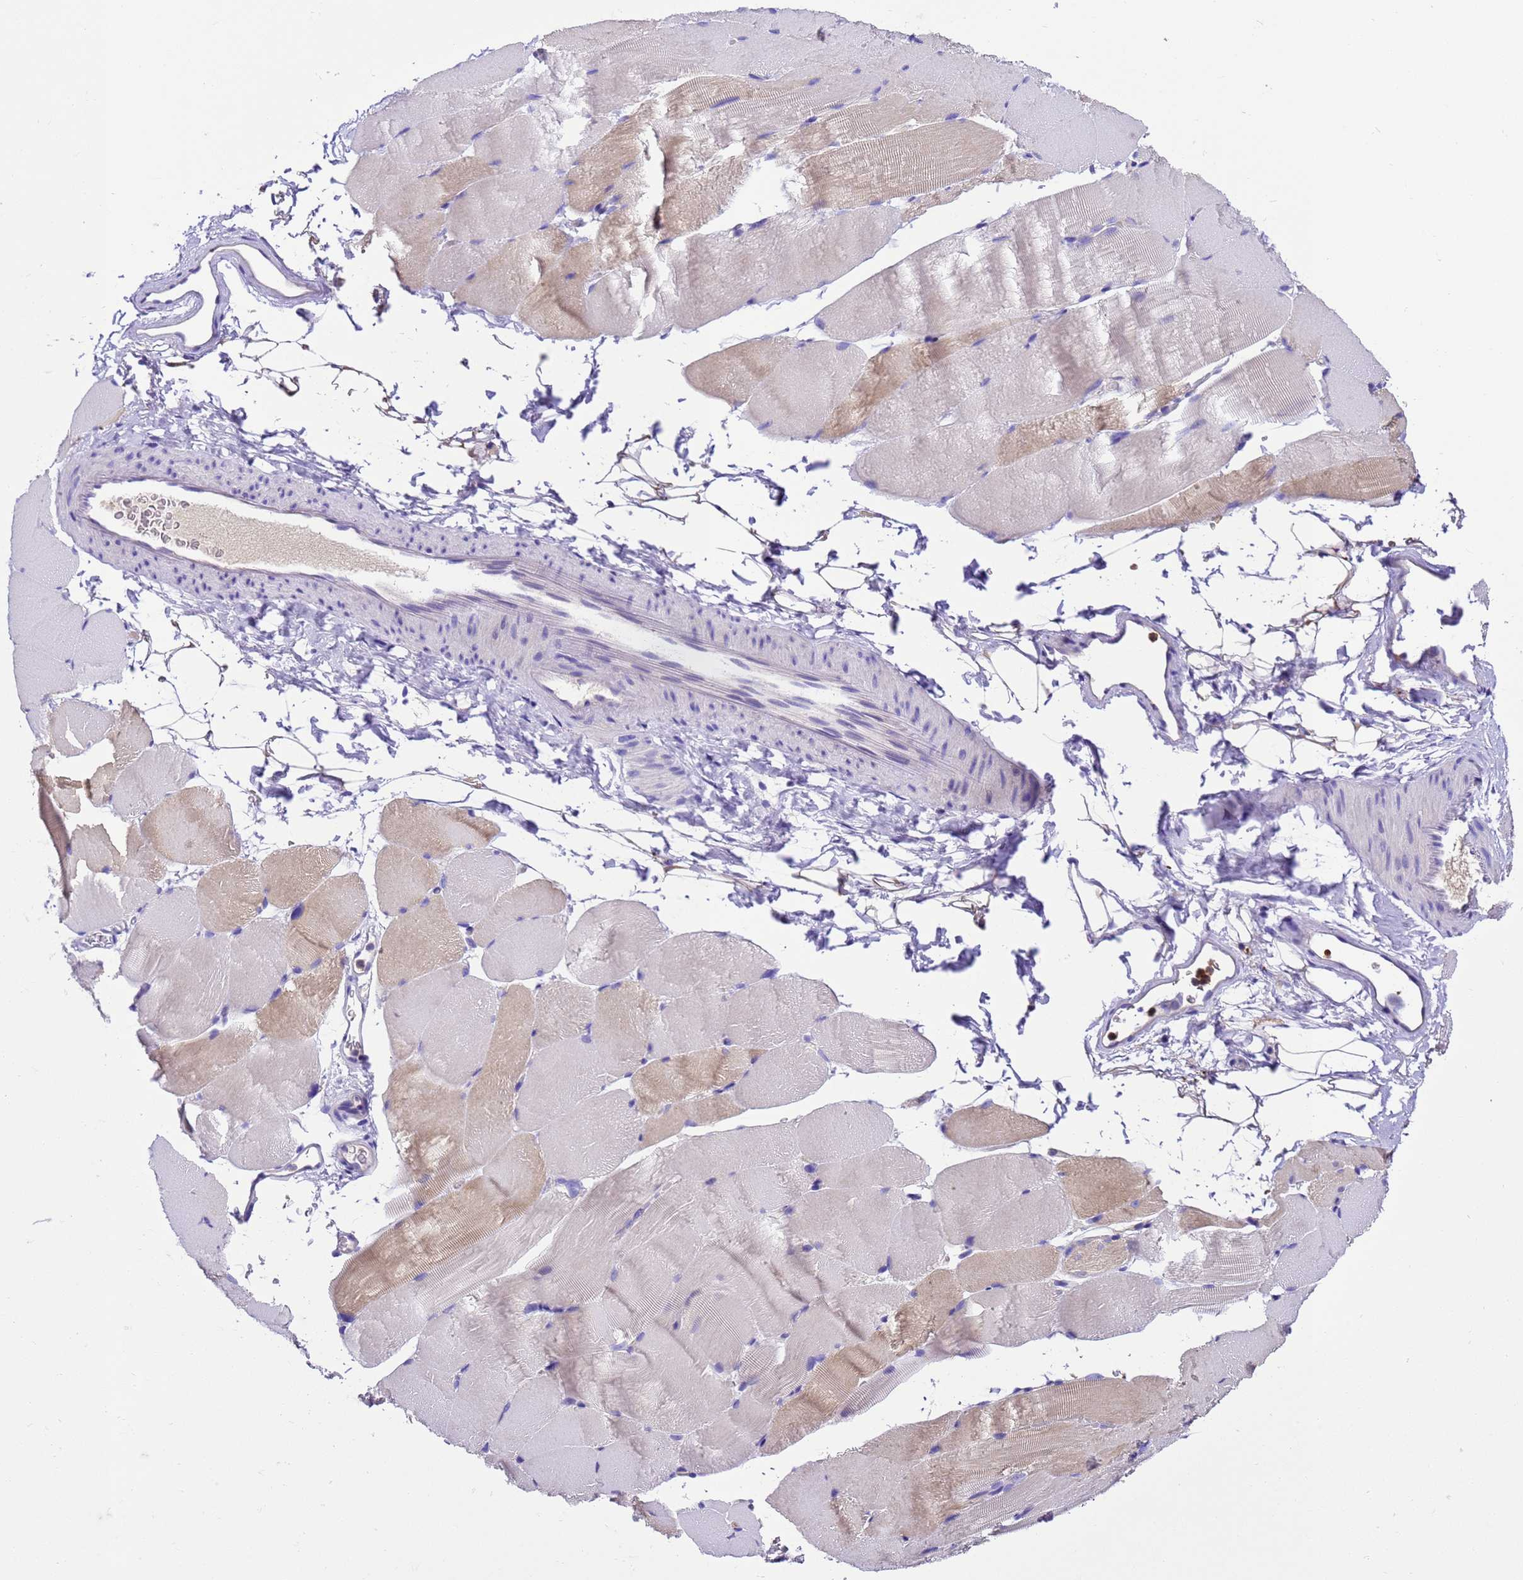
{"staining": {"intensity": "weak", "quantity": "25%-75%", "location": "cytoplasmic/membranous"}, "tissue": "skeletal muscle", "cell_type": "Myocytes", "image_type": "normal", "snomed": [{"axis": "morphology", "description": "Normal tissue, NOS"}, {"axis": "topography", "description": "Skeletal muscle"}, {"axis": "topography", "description": "Parathyroid gland"}], "caption": "Human skeletal muscle stained with a brown dye exhibits weak cytoplasmic/membranous positive positivity in about 25%-75% of myocytes.", "gene": "UGT2A1", "patient": {"sex": "female", "age": 37}}